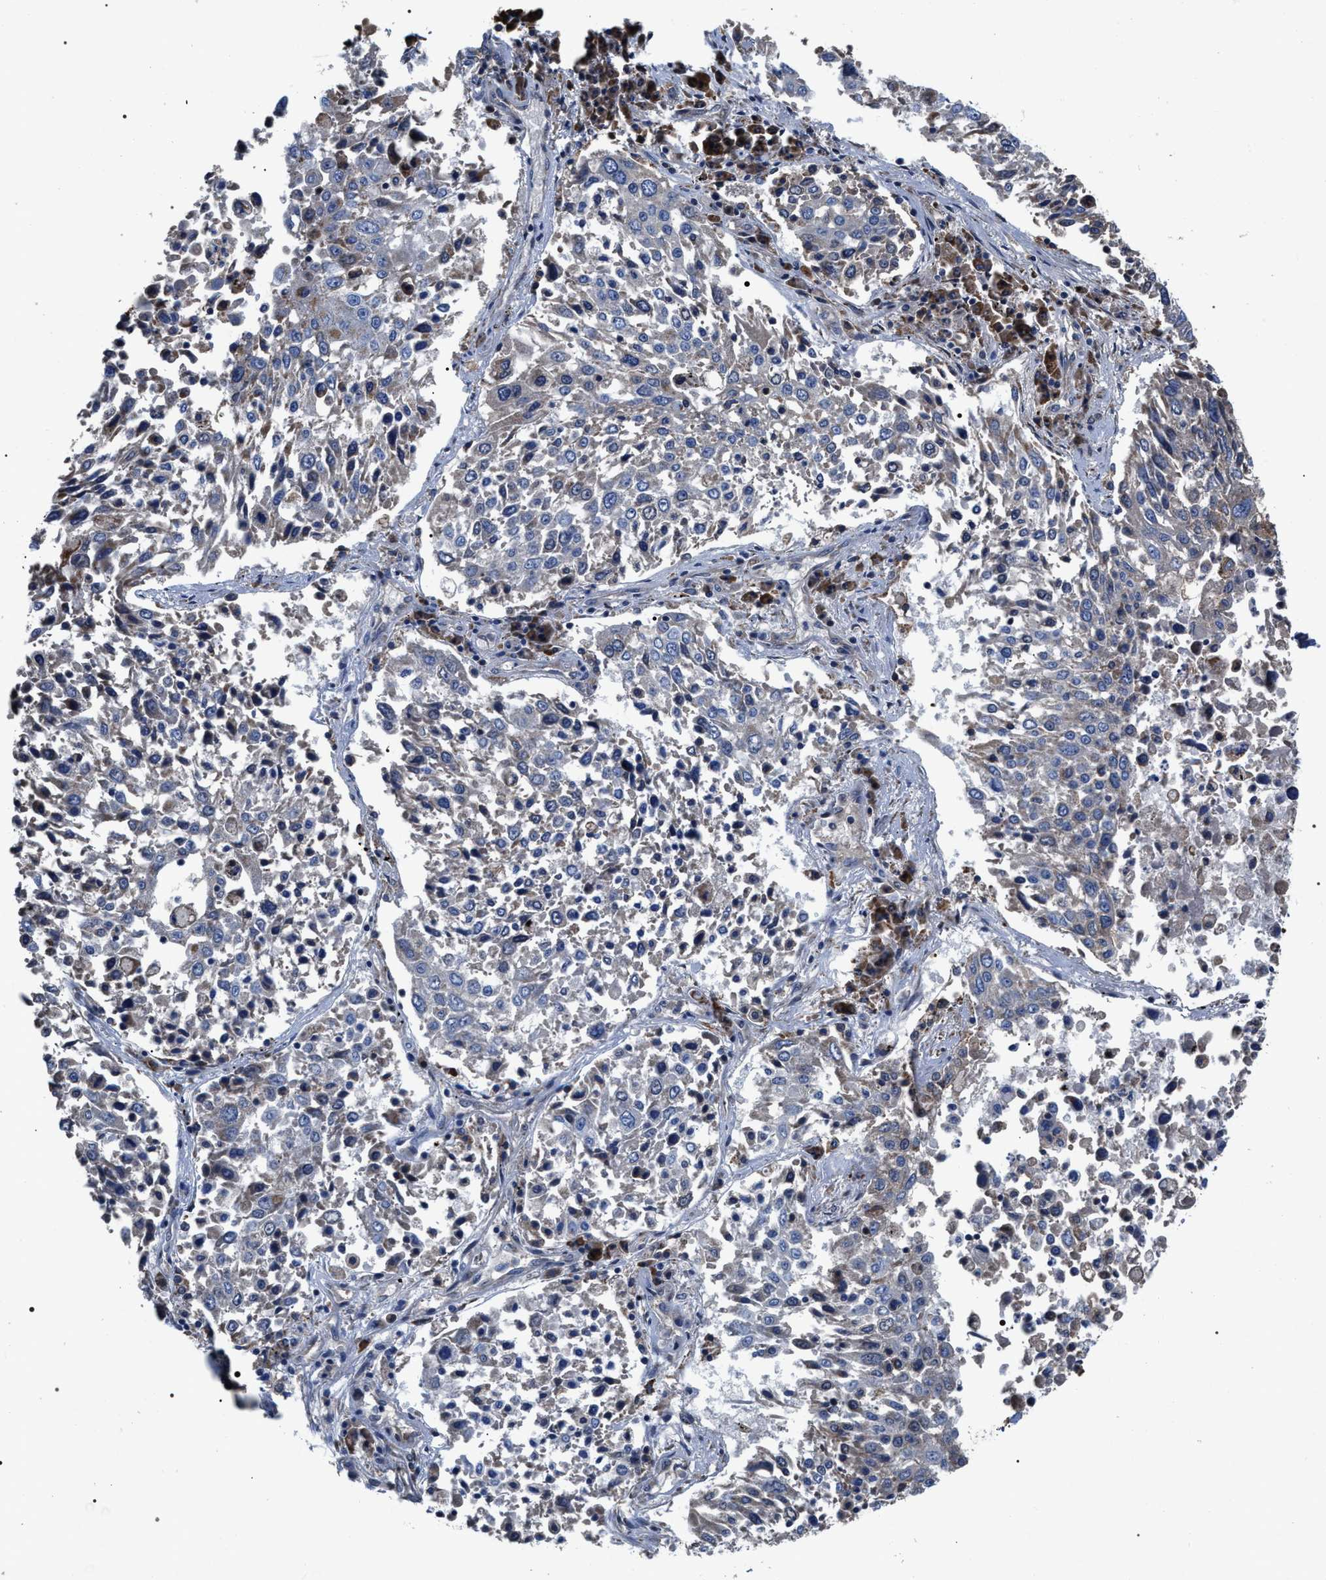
{"staining": {"intensity": "negative", "quantity": "none", "location": "none"}, "tissue": "lung cancer", "cell_type": "Tumor cells", "image_type": "cancer", "snomed": [{"axis": "morphology", "description": "Squamous cell carcinoma, NOS"}, {"axis": "topography", "description": "Lung"}], "caption": "IHC of squamous cell carcinoma (lung) exhibits no staining in tumor cells. (DAB IHC with hematoxylin counter stain).", "gene": "MACC1", "patient": {"sex": "male", "age": 65}}